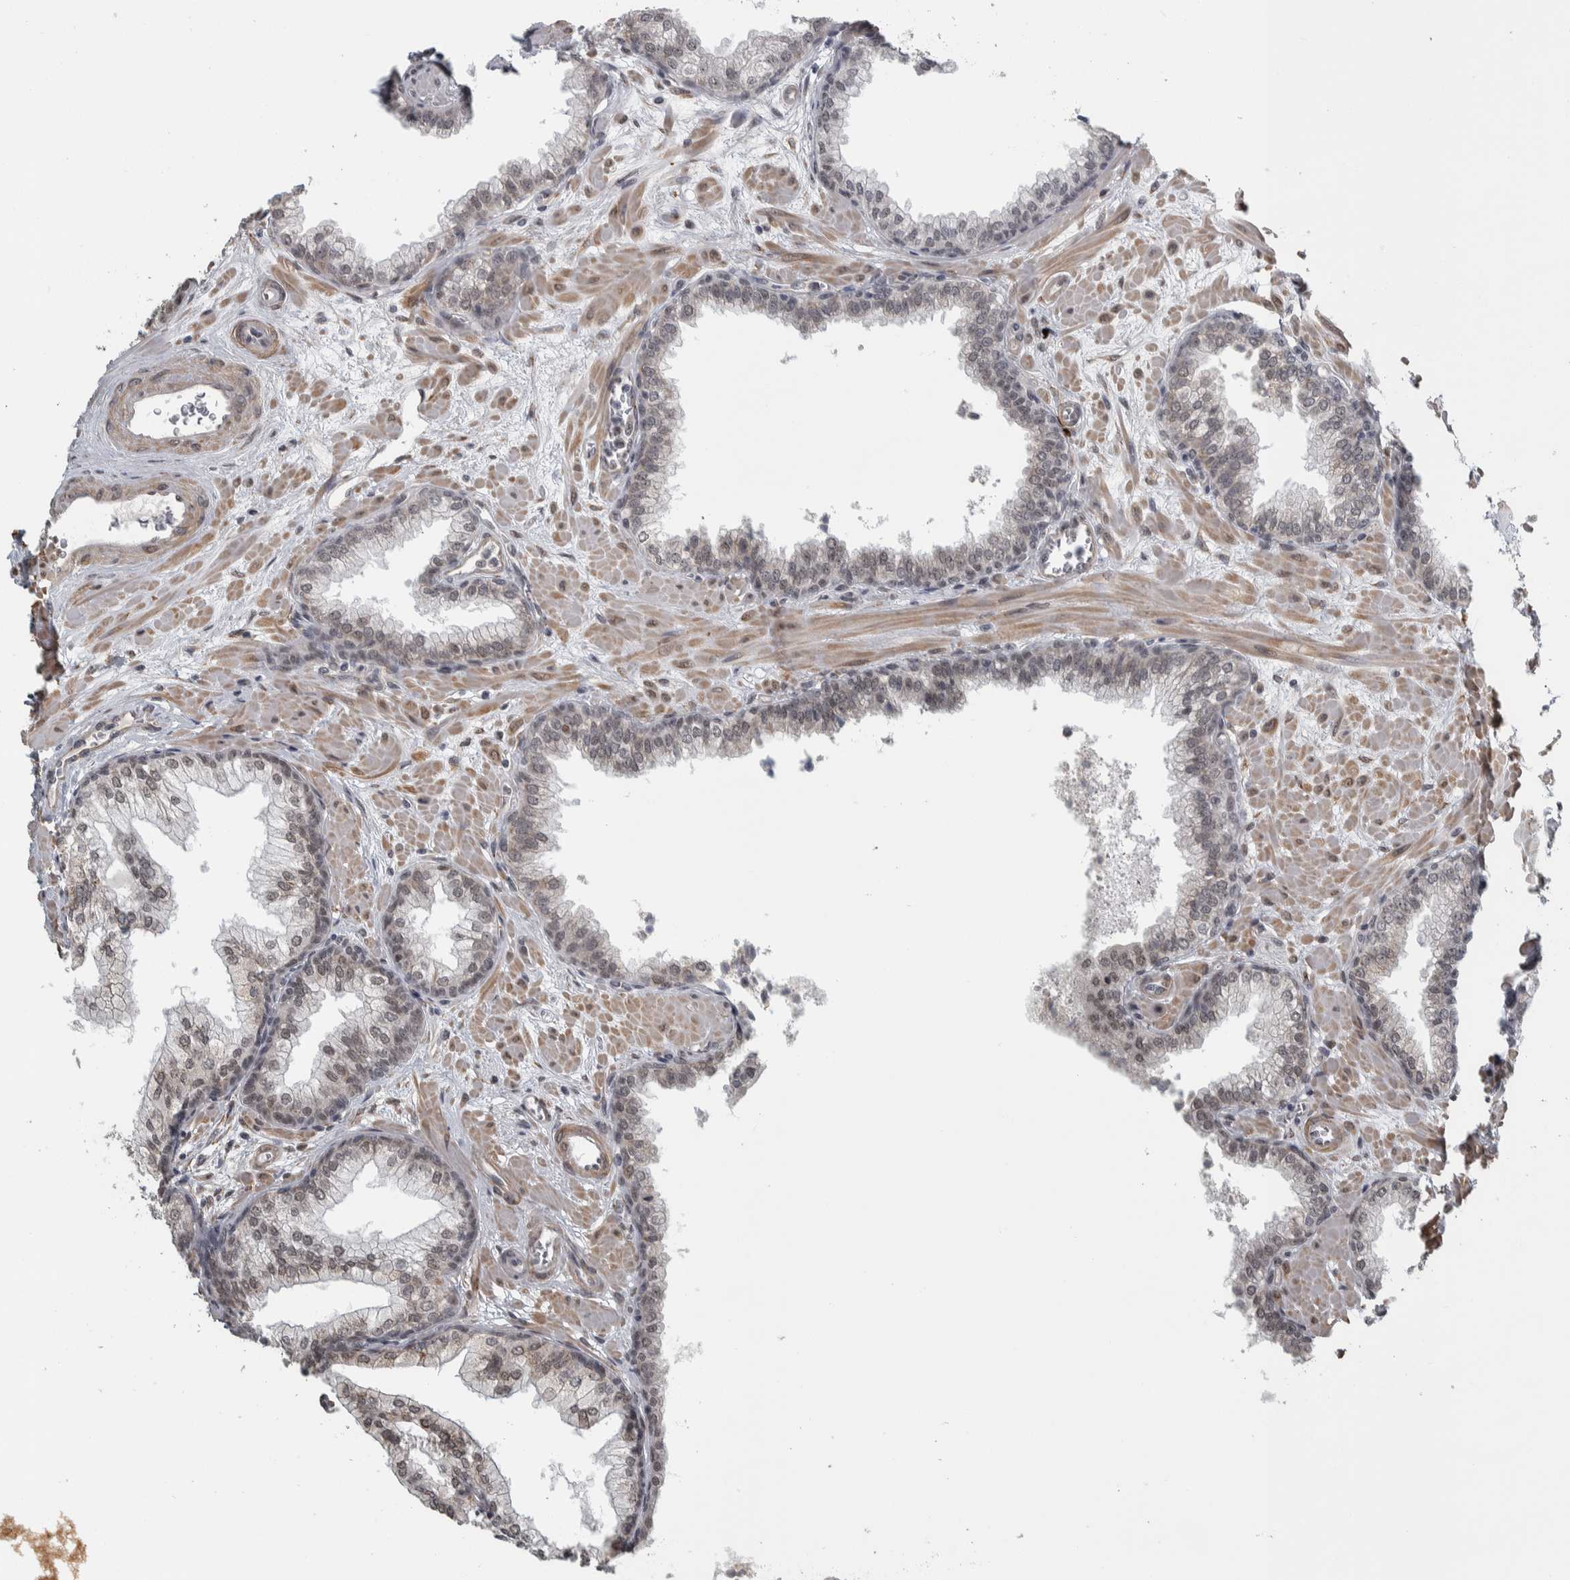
{"staining": {"intensity": "moderate", "quantity": ">75%", "location": "nuclear"}, "tissue": "prostate", "cell_type": "Glandular cells", "image_type": "normal", "snomed": [{"axis": "morphology", "description": "Normal tissue, NOS"}, {"axis": "morphology", "description": "Urothelial carcinoma, Low grade"}, {"axis": "topography", "description": "Urinary bladder"}, {"axis": "topography", "description": "Prostate"}], "caption": "This photomicrograph demonstrates normal prostate stained with IHC to label a protein in brown. The nuclear of glandular cells show moderate positivity for the protein. Nuclei are counter-stained blue.", "gene": "DDX42", "patient": {"sex": "male", "age": 60}}